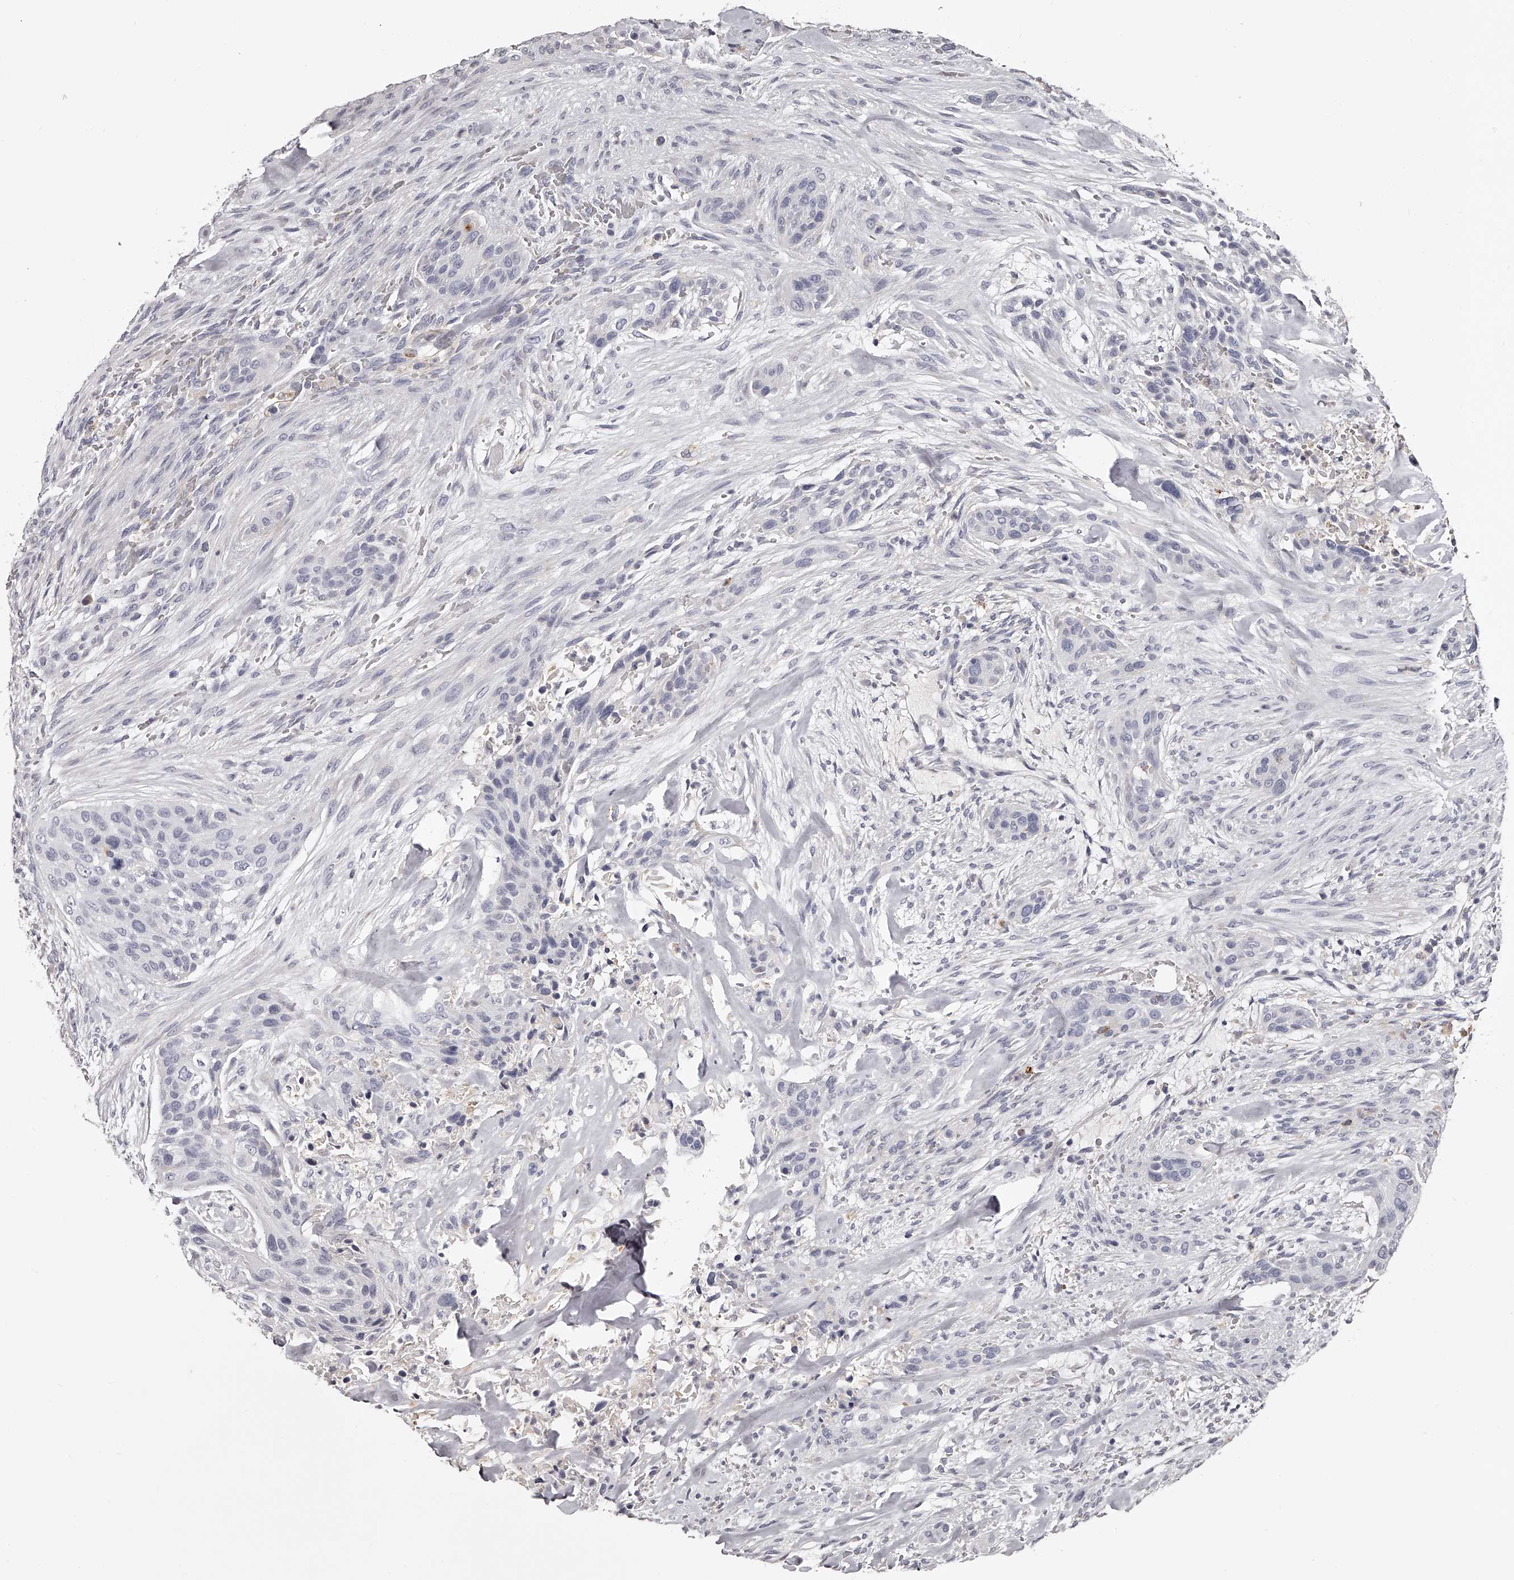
{"staining": {"intensity": "negative", "quantity": "none", "location": "none"}, "tissue": "urothelial cancer", "cell_type": "Tumor cells", "image_type": "cancer", "snomed": [{"axis": "morphology", "description": "Urothelial carcinoma, High grade"}, {"axis": "topography", "description": "Urinary bladder"}], "caption": "The histopathology image shows no staining of tumor cells in urothelial carcinoma (high-grade).", "gene": "PACSIN1", "patient": {"sex": "male", "age": 35}}